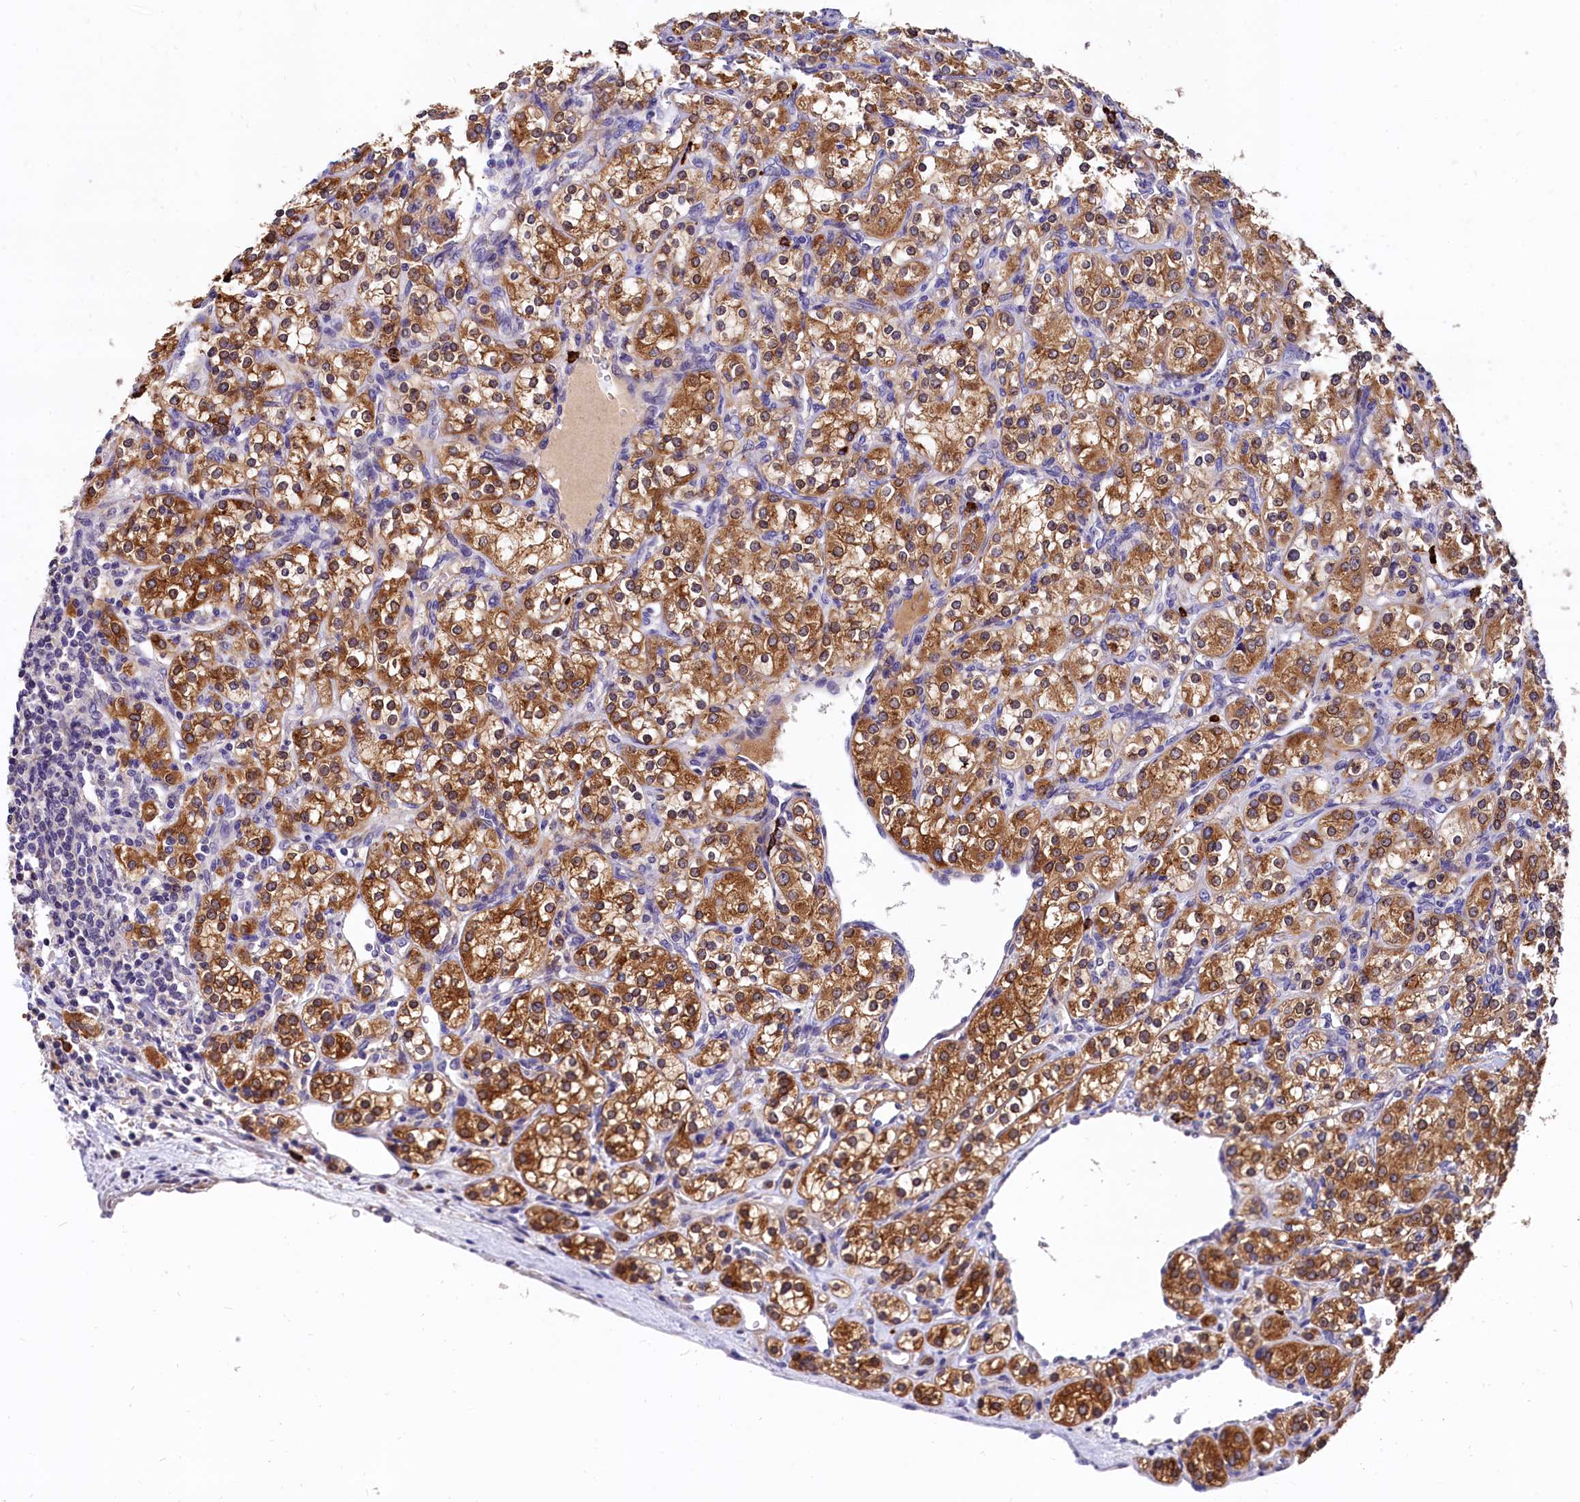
{"staining": {"intensity": "strong", "quantity": ">75%", "location": "cytoplasmic/membranous"}, "tissue": "renal cancer", "cell_type": "Tumor cells", "image_type": "cancer", "snomed": [{"axis": "morphology", "description": "Adenocarcinoma, NOS"}, {"axis": "topography", "description": "Kidney"}], "caption": "Protein expression analysis of renal adenocarcinoma reveals strong cytoplasmic/membranous staining in about >75% of tumor cells. Using DAB (brown) and hematoxylin (blue) stains, captured at high magnification using brightfield microscopy.", "gene": "EPS8L2", "patient": {"sex": "male", "age": 77}}